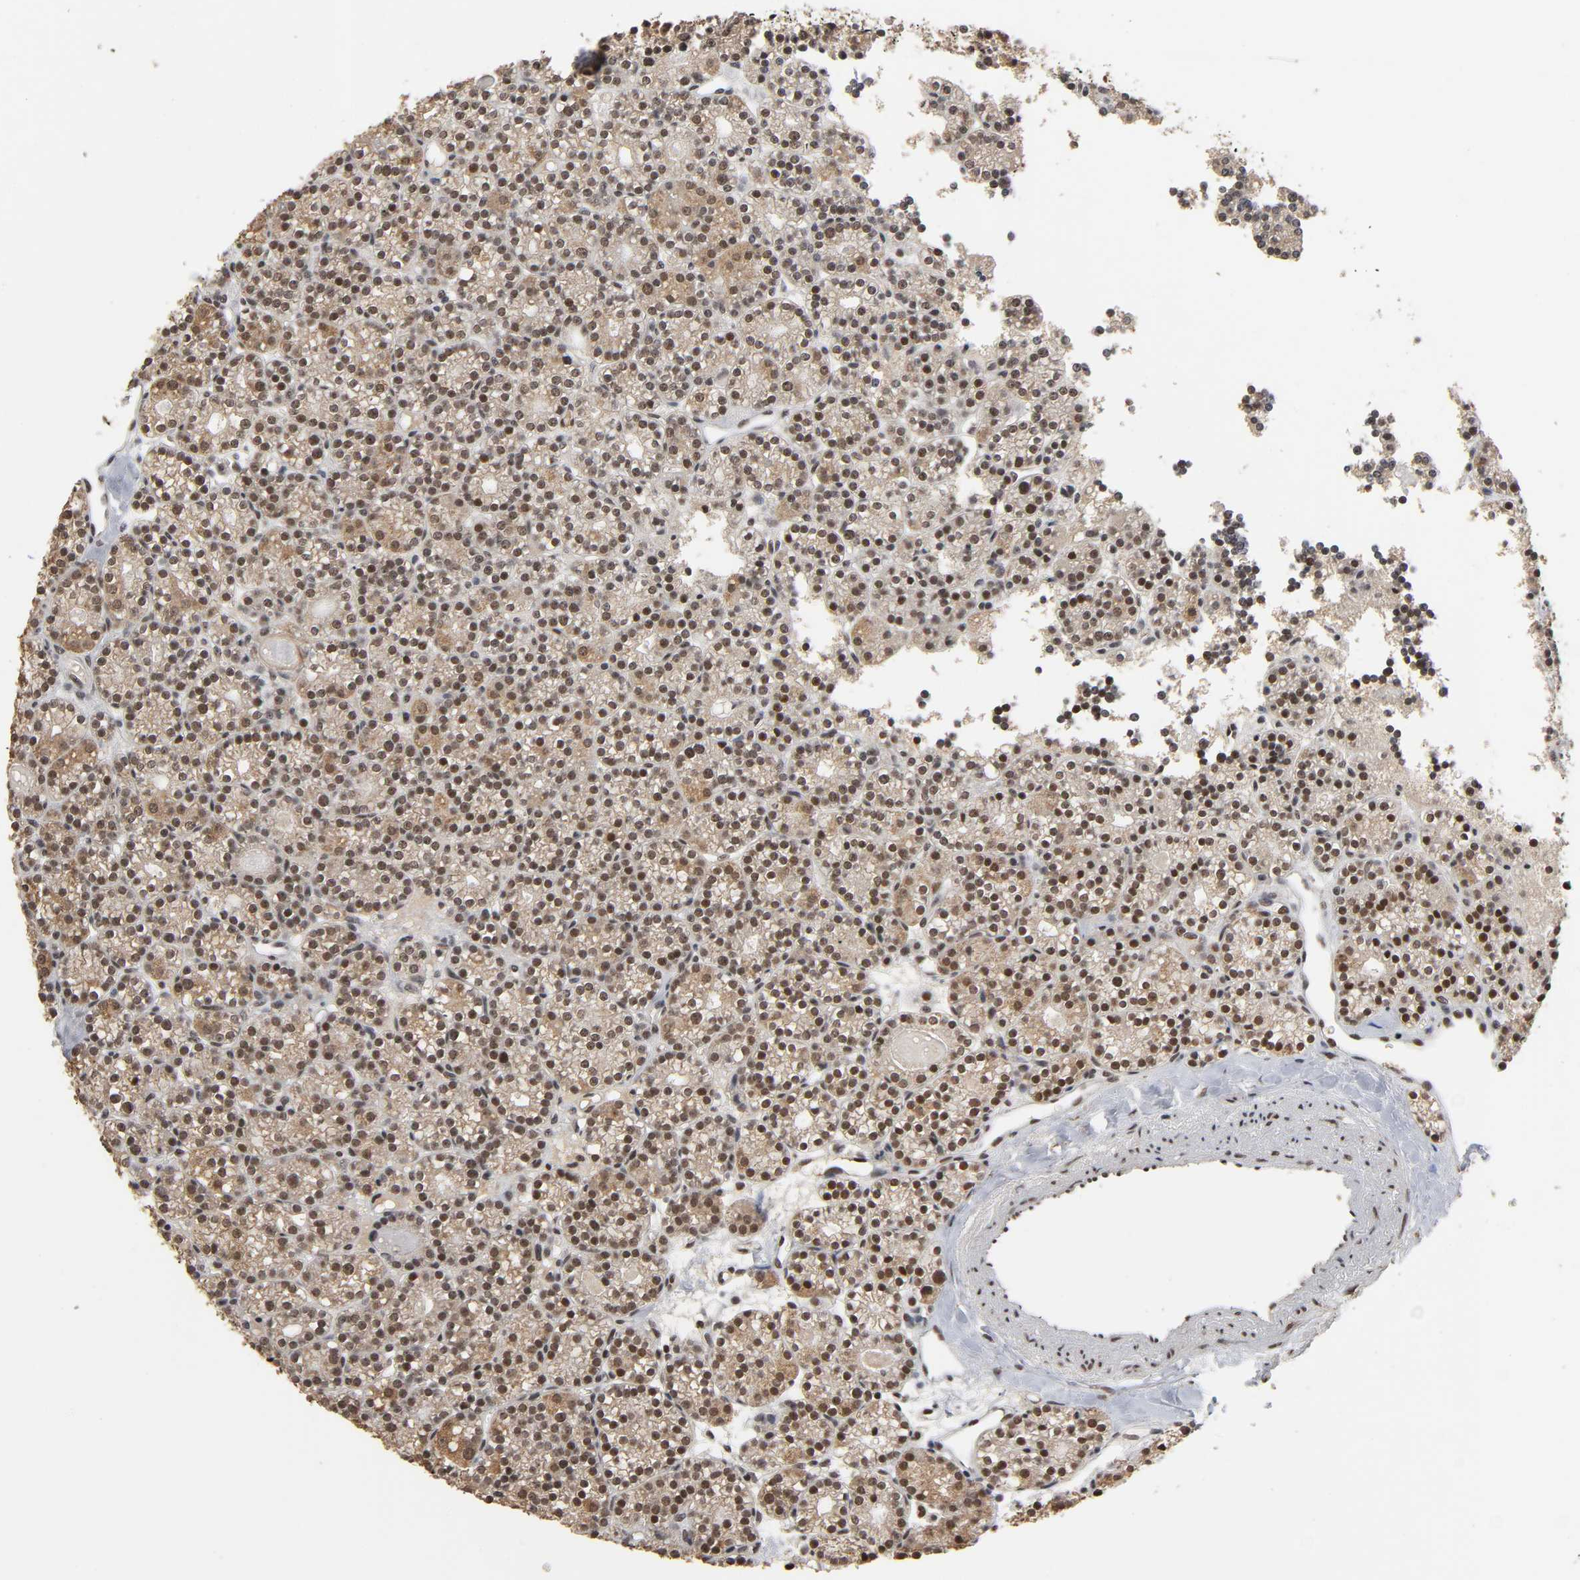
{"staining": {"intensity": "strong", "quantity": "25%-75%", "location": "cytoplasmic/membranous,nuclear"}, "tissue": "parathyroid gland", "cell_type": "Glandular cells", "image_type": "normal", "snomed": [{"axis": "morphology", "description": "Normal tissue, NOS"}, {"axis": "topography", "description": "Parathyroid gland"}], "caption": "Protein expression analysis of benign human parathyroid gland reveals strong cytoplasmic/membranous,nuclear staining in about 25%-75% of glandular cells. (DAB IHC, brown staining for protein, blue staining for nuclei).", "gene": "ZNF384", "patient": {"sex": "female", "age": 64}}